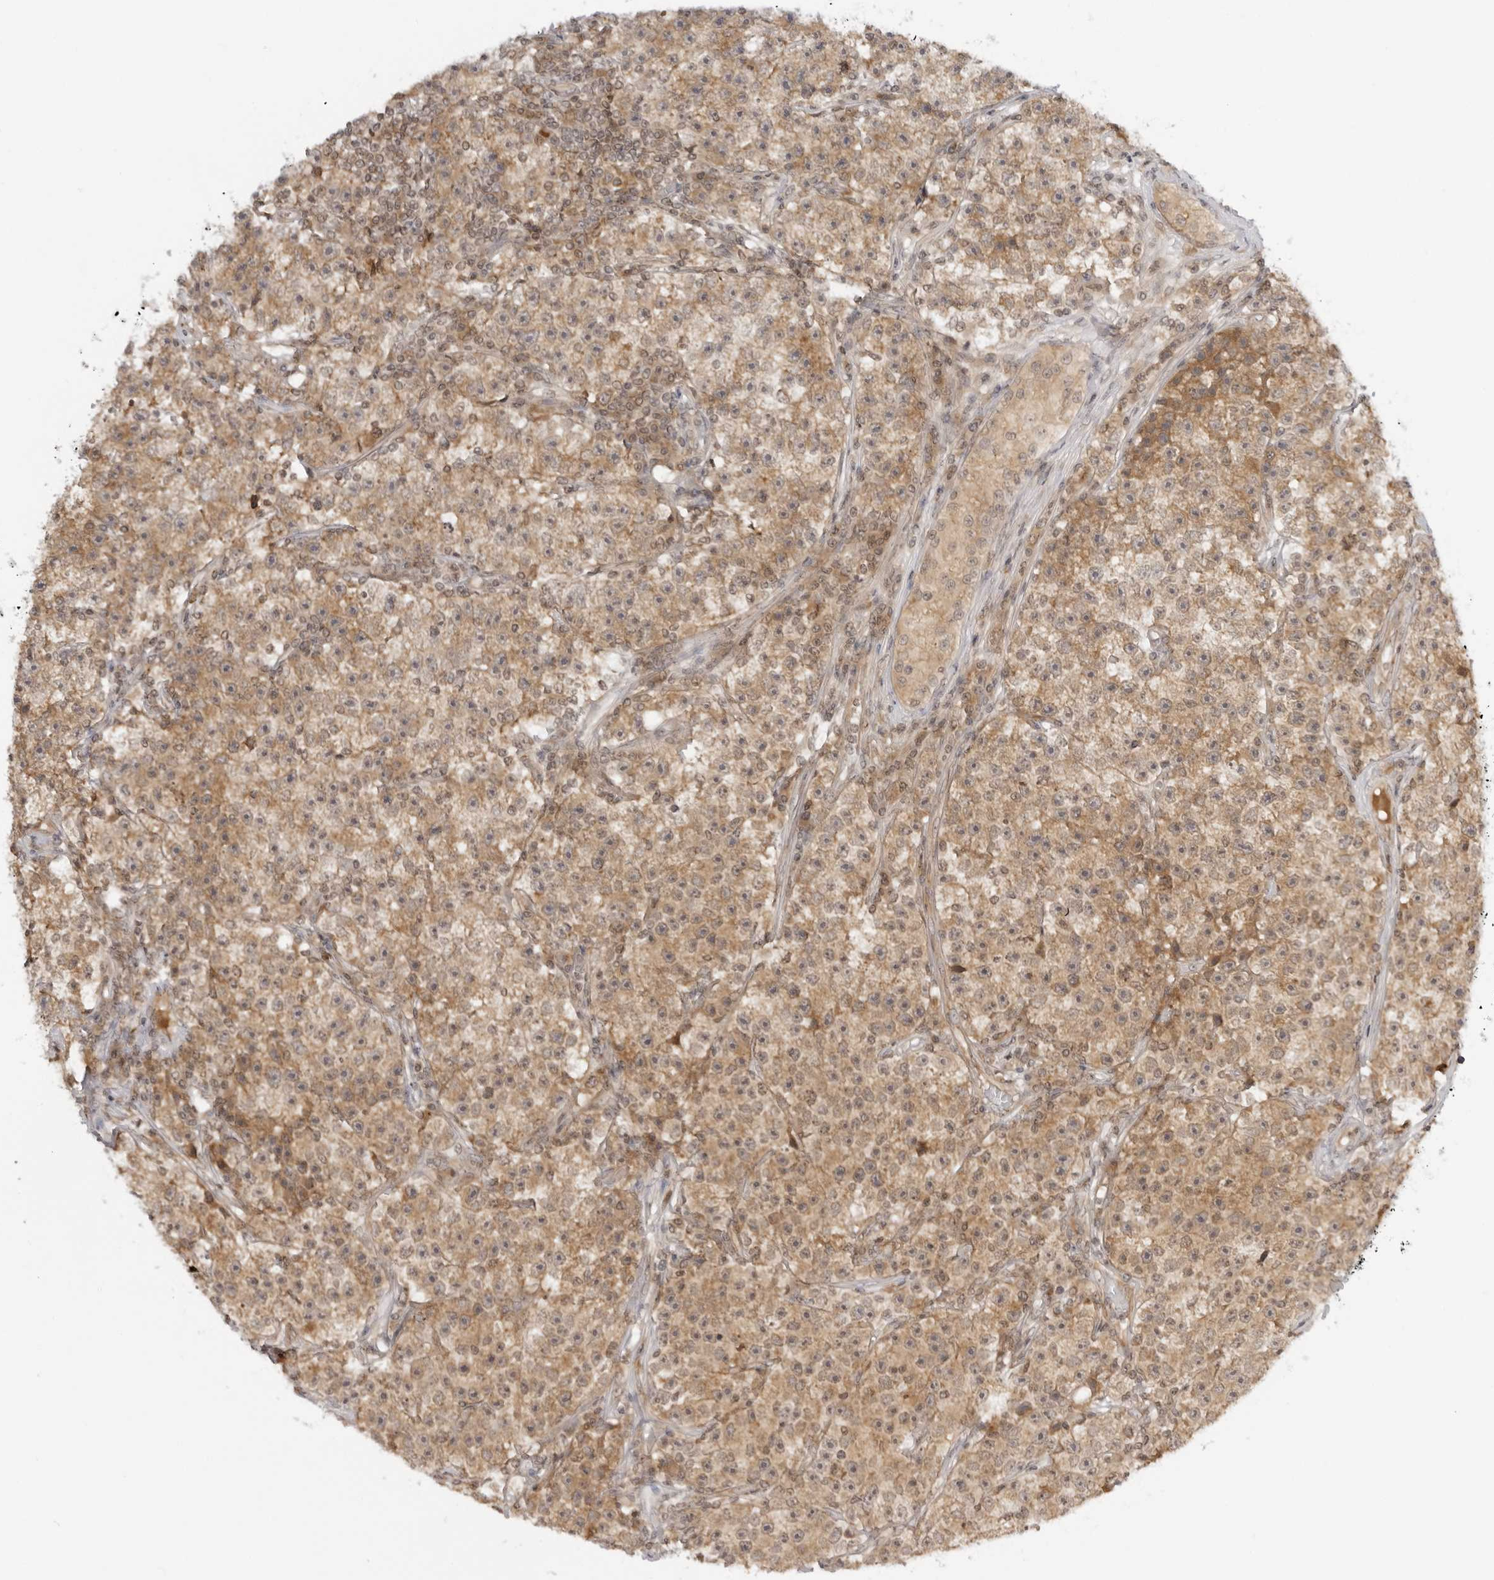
{"staining": {"intensity": "moderate", "quantity": ">75%", "location": "cytoplasmic/membranous"}, "tissue": "testis cancer", "cell_type": "Tumor cells", "image_type": "cancer", "snomed": [{"axis": "morphology", "description": "Seminoma, NOS"}, {"axis": "topography", "description": "Testis"}], "caption": "Immunohistochemistry (IHC) of human testis cancer exhibits medium levels of moderate cytoplasmic/membranous expression in about >75% of tumor cells.", "gene": "PRRC2C", "patient": {"sex": "male", "age": 22}}